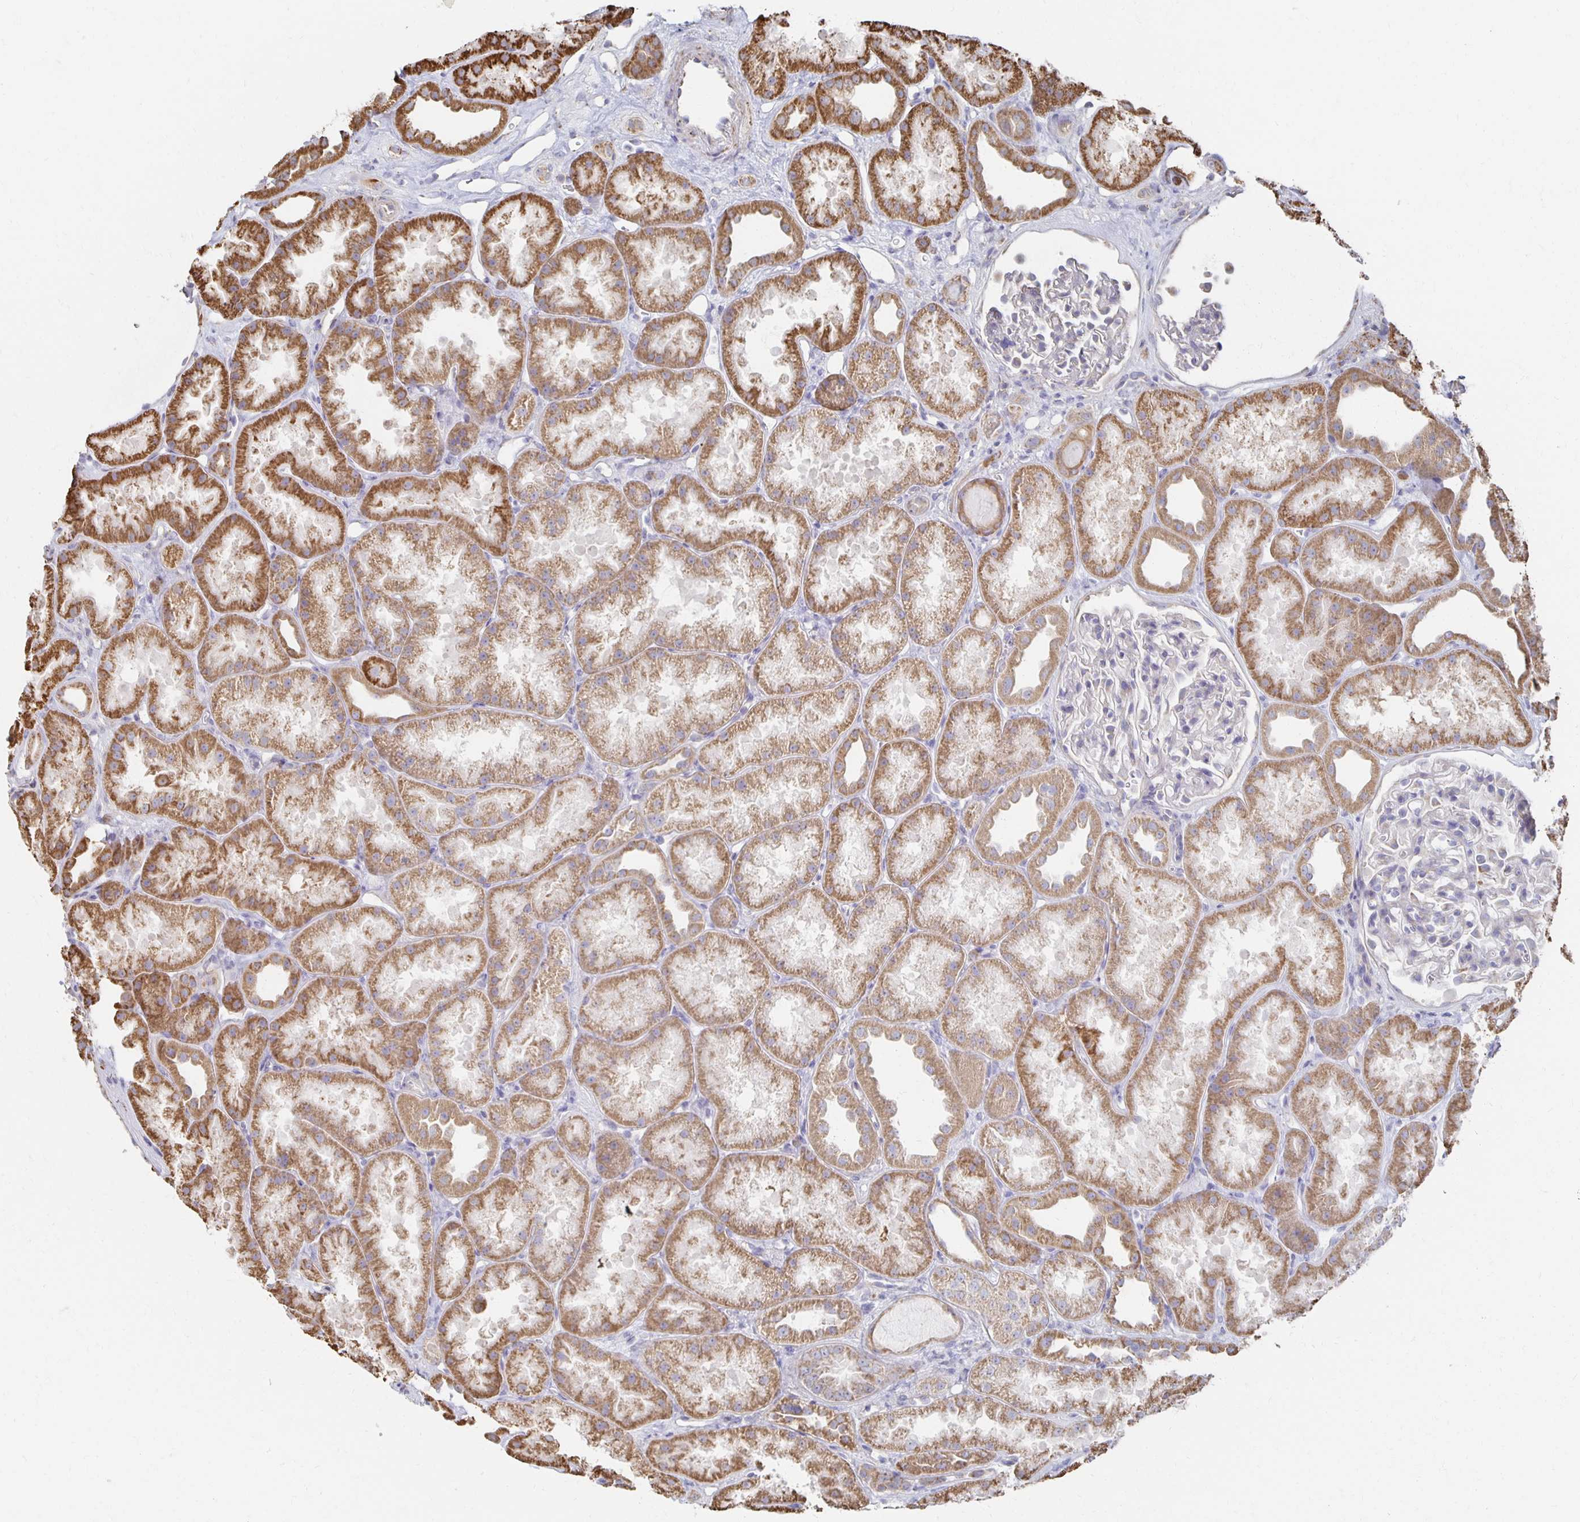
{"staining": {"intensity": "negative", "quantity": "none", "location": "none"}, "tissue": "kidney", "cell_type": "Cells in glomeruli", "image_type": "normal", "snomed": [{"axis": "morphology", "description": "Normal tissue, NOS"}, {"axis": "topography", "description": "Kidney"}], "caption": "Cells in glomeruli are negative for brown protein staining in unremarkable kidney. Brightfield microscopy of immunohistochemistry (IHC) stained with DAB (brown) and hematoxylin (blue), captured at high magnification.", "gene": "NKX2", "patient": {"sex": "male", "age": 61}}